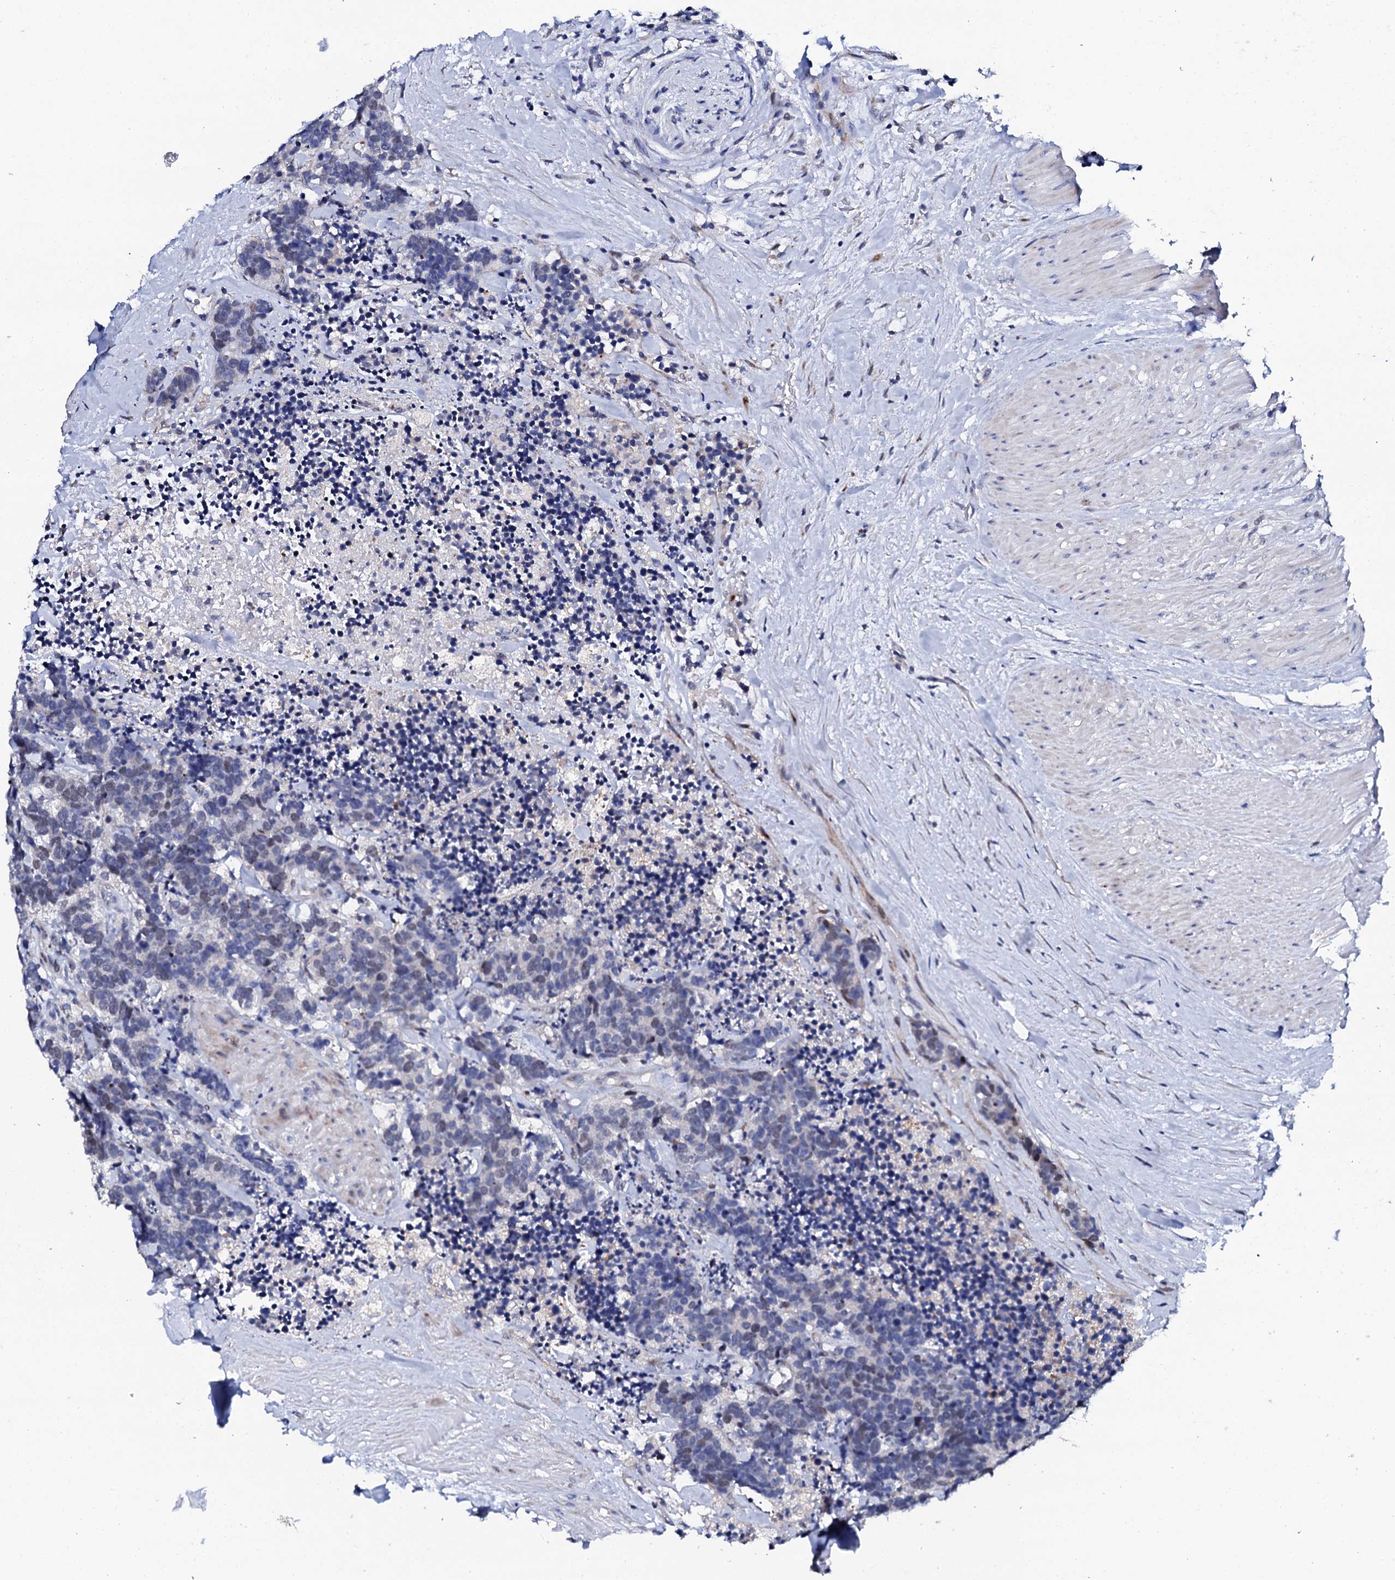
{"staining": {"intensity": "weak", "quantity": "<25%", "location": "nuclear"}, "tissue": "carcinoid", "cell_type": "Tumor cells", "image_type": "cancer", "snomed": [{"axis": "morphology", "description": "Carcinoma, NOS"}, {"axis": "morphology", "description": "Carcinoid, malignant, NOS"}, {"axis": "topography", "description": "Urinary bladder"}], "caption": "Photomicrograph shows no significant protein expression in tumor cells of carcinoma. (DAB (3,3'-diaminobenzidine) IHC with hematoxylin counter stain).", "gene": "NUDT13", "patient": {"sex": "male", "age": 57}}